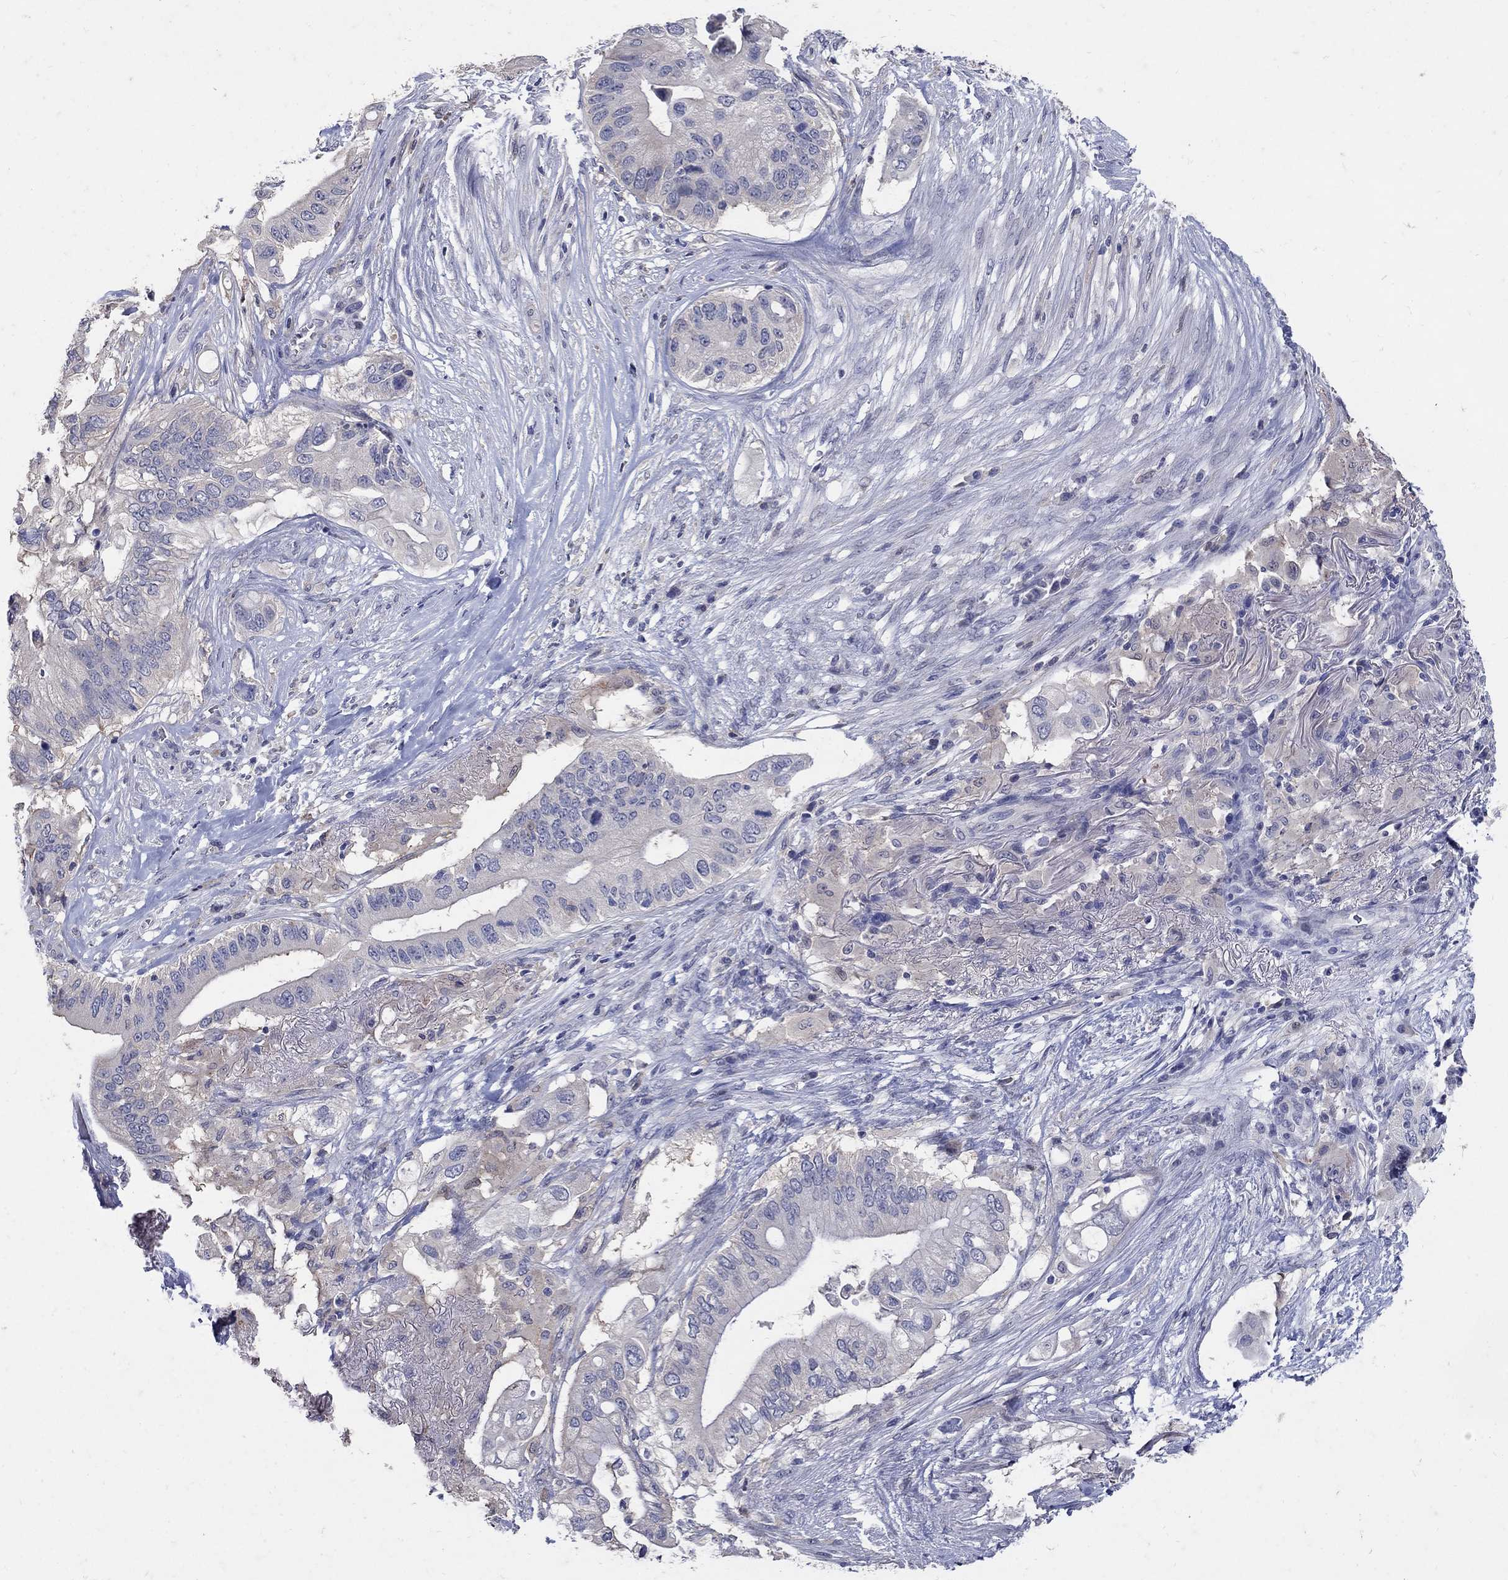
{"staining": {"intensity": "negative", "quantity": "none", "location": "none"}, "tissue": "pancreatic cancer", "cell_type": "Tumor cells", "image_type": "cancer", "snomed": [{"axis": "morphology", "description": "Adenocarcinoma, NOS"}, {"axis": "topography", "description": "Pancreas"}], "caption": "This photomicrograph is of pancreatic adenocarcinoma stained with immunohistochemistry (IHC) to label a protein in brown with the nuclei are counter-stained blue. There is no expression in tumor cells. The staining is performed using DAB (3,3'-diaminobenzidine) brown chromogen with nuclei counter-stained in using hematoxylin.", "gene": "CETN1", "patient": {"sex": "female", "age": 72}}